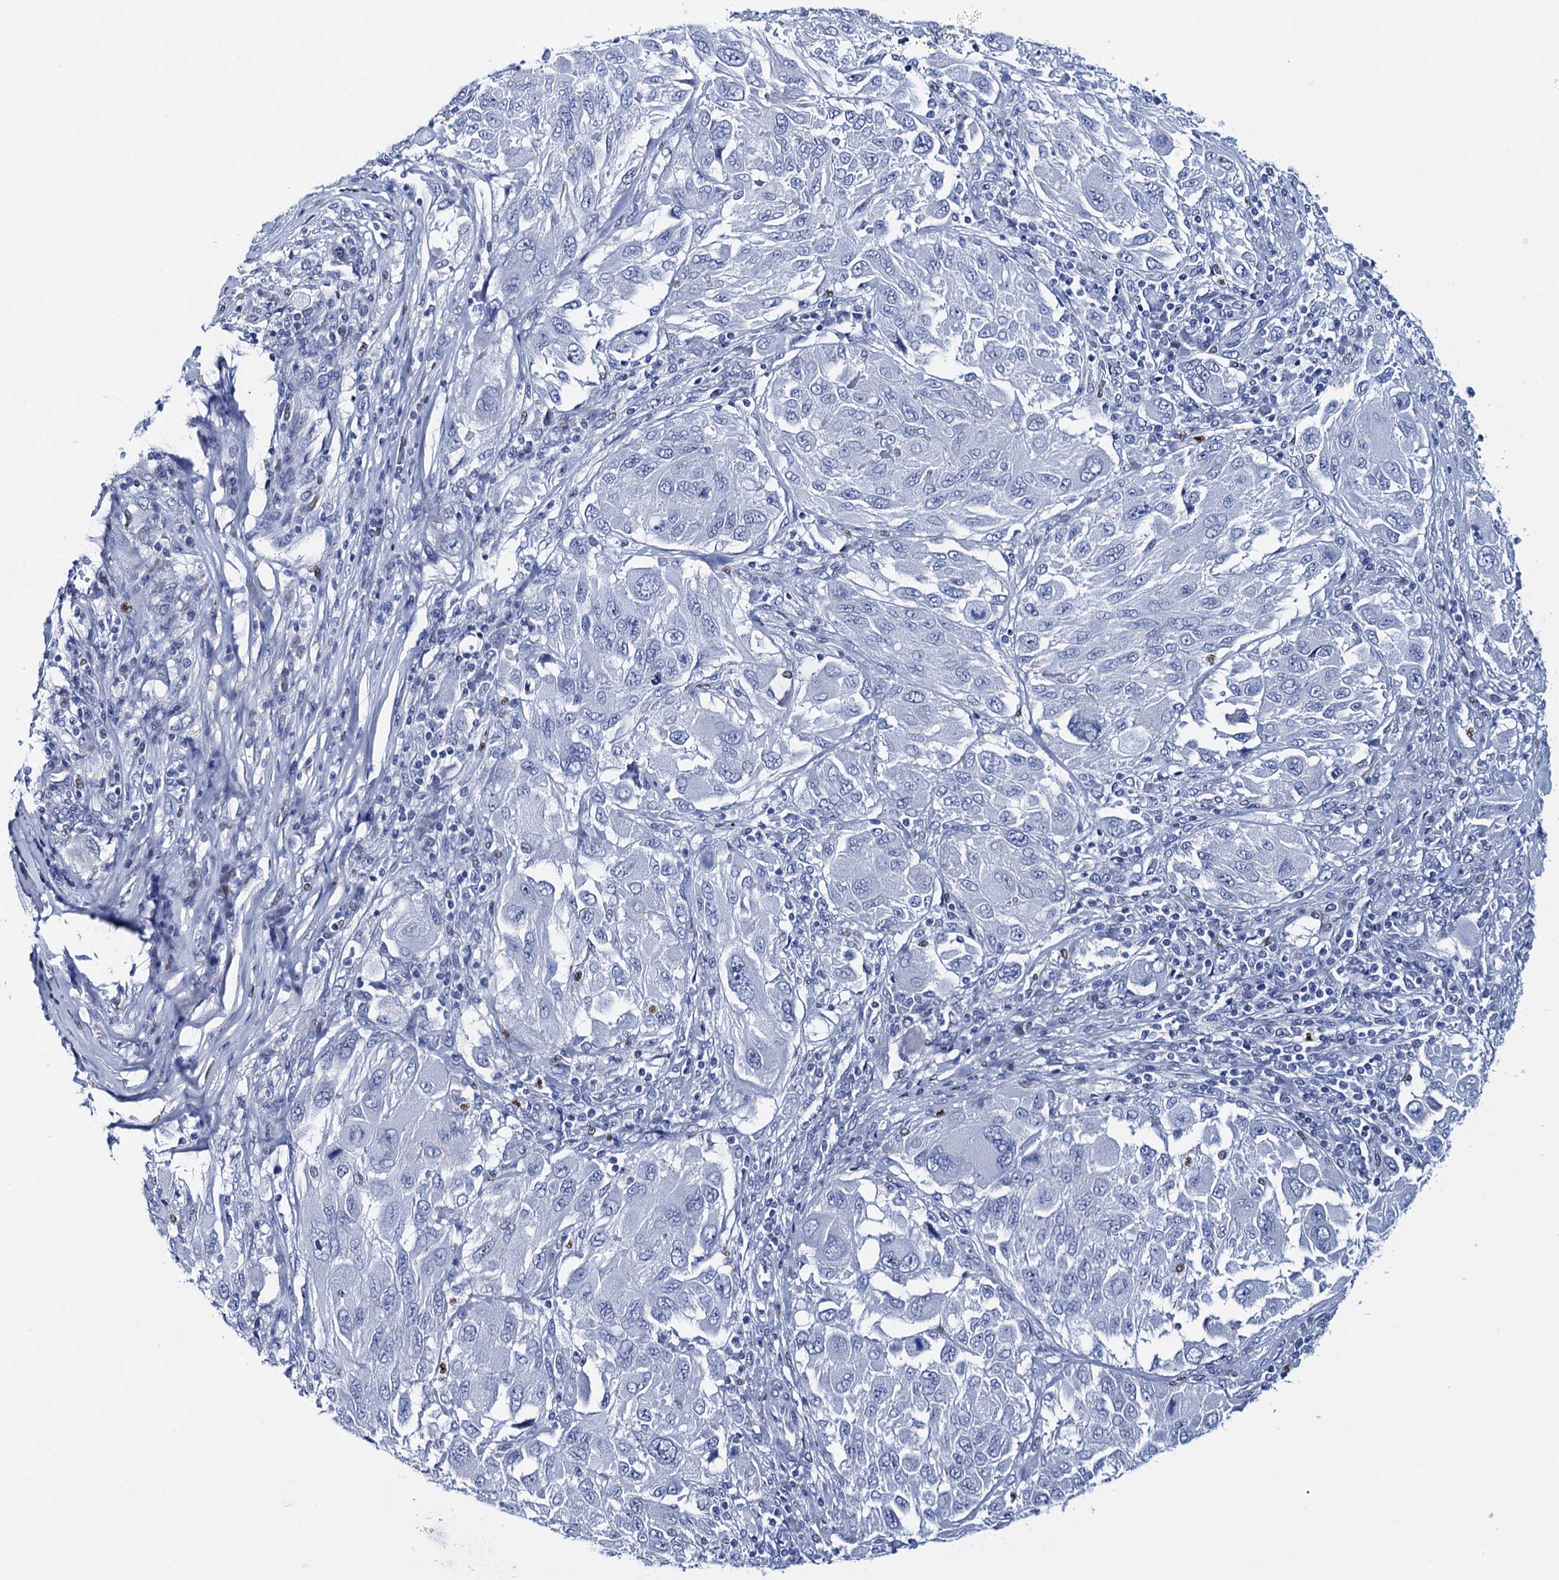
{"staining": {"intensity": "negative", "quantity": "none", "location": "none"}, "tissue": "melanoma", "cell_type": "Tumor cells", "image_type": "cancer", "snomed": [{"axis": "morphology", "description": "Malignant melanoma, NOS"}, {"axis": "topography", "description": "Skin"}], "caption": "High power microscopy photomicrograph of an immunohistochemistry (IHC) image of malignant melanoma, revealing no significant expression in tumor cells.", "gene": "RHCG", "patient": {"sex": "female", "age": 91}}